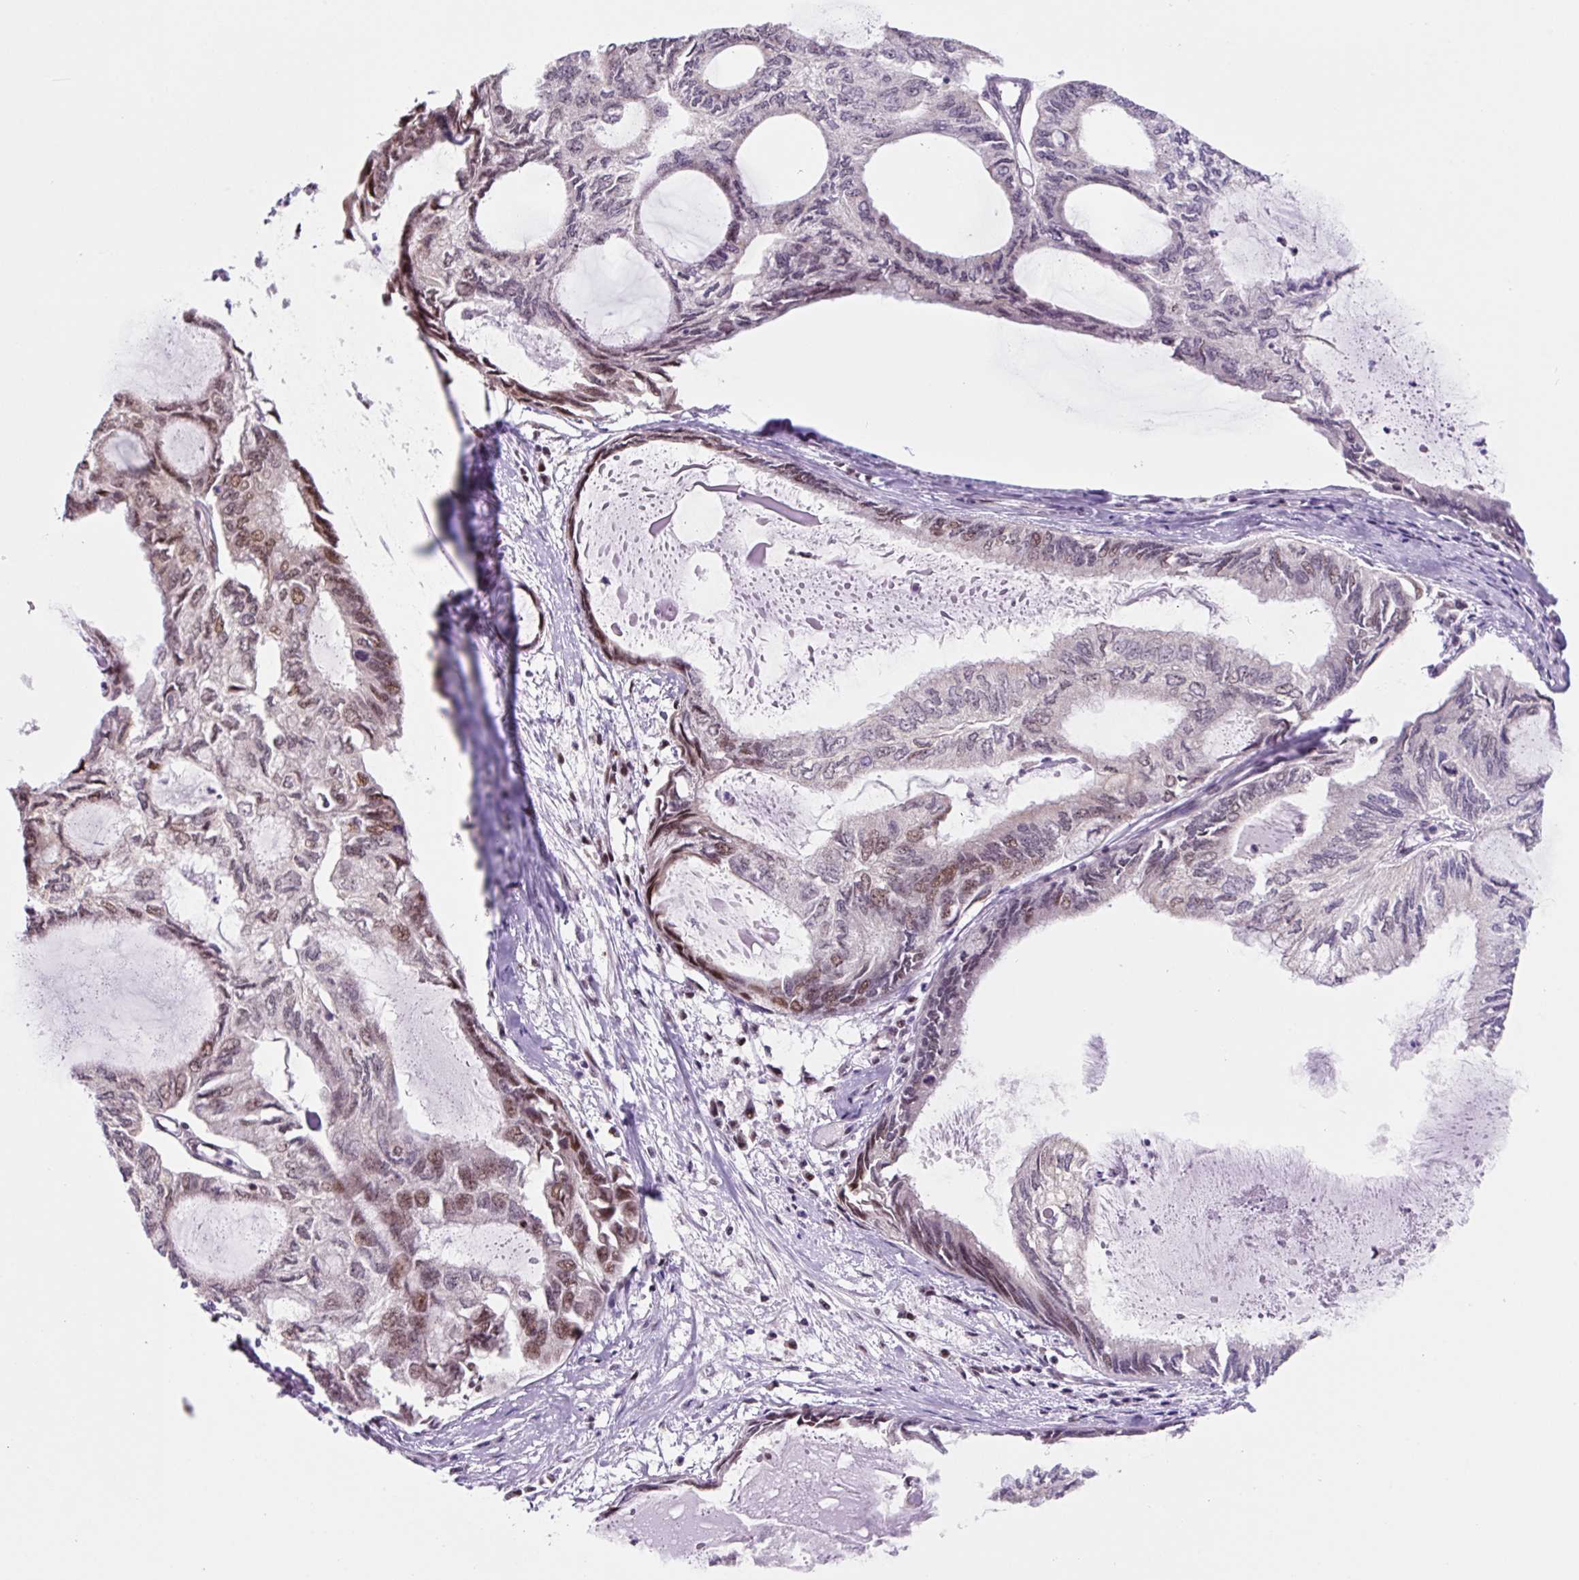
{"staining": {"intensity": "moderate", "quantity": "<25%", "location": "nuclear"}, "tissue": "endometrial cancer", "cell_type": "Tumor cells", "image_type": "cancer", "snomed": [{"axis": "morphology", "description": "Adenocarcinoma, NOS"}, {"axis": "topography", "description": "Endometrium"}], "caption": "Protein positivity by immunohistochemistry exhibits moderate nuclear expression in approximately <25% of tumor cells in endometrial adenocarcinoma.", "gene": "TAF1A", "patient": {"sex": "female", "age": 80}}